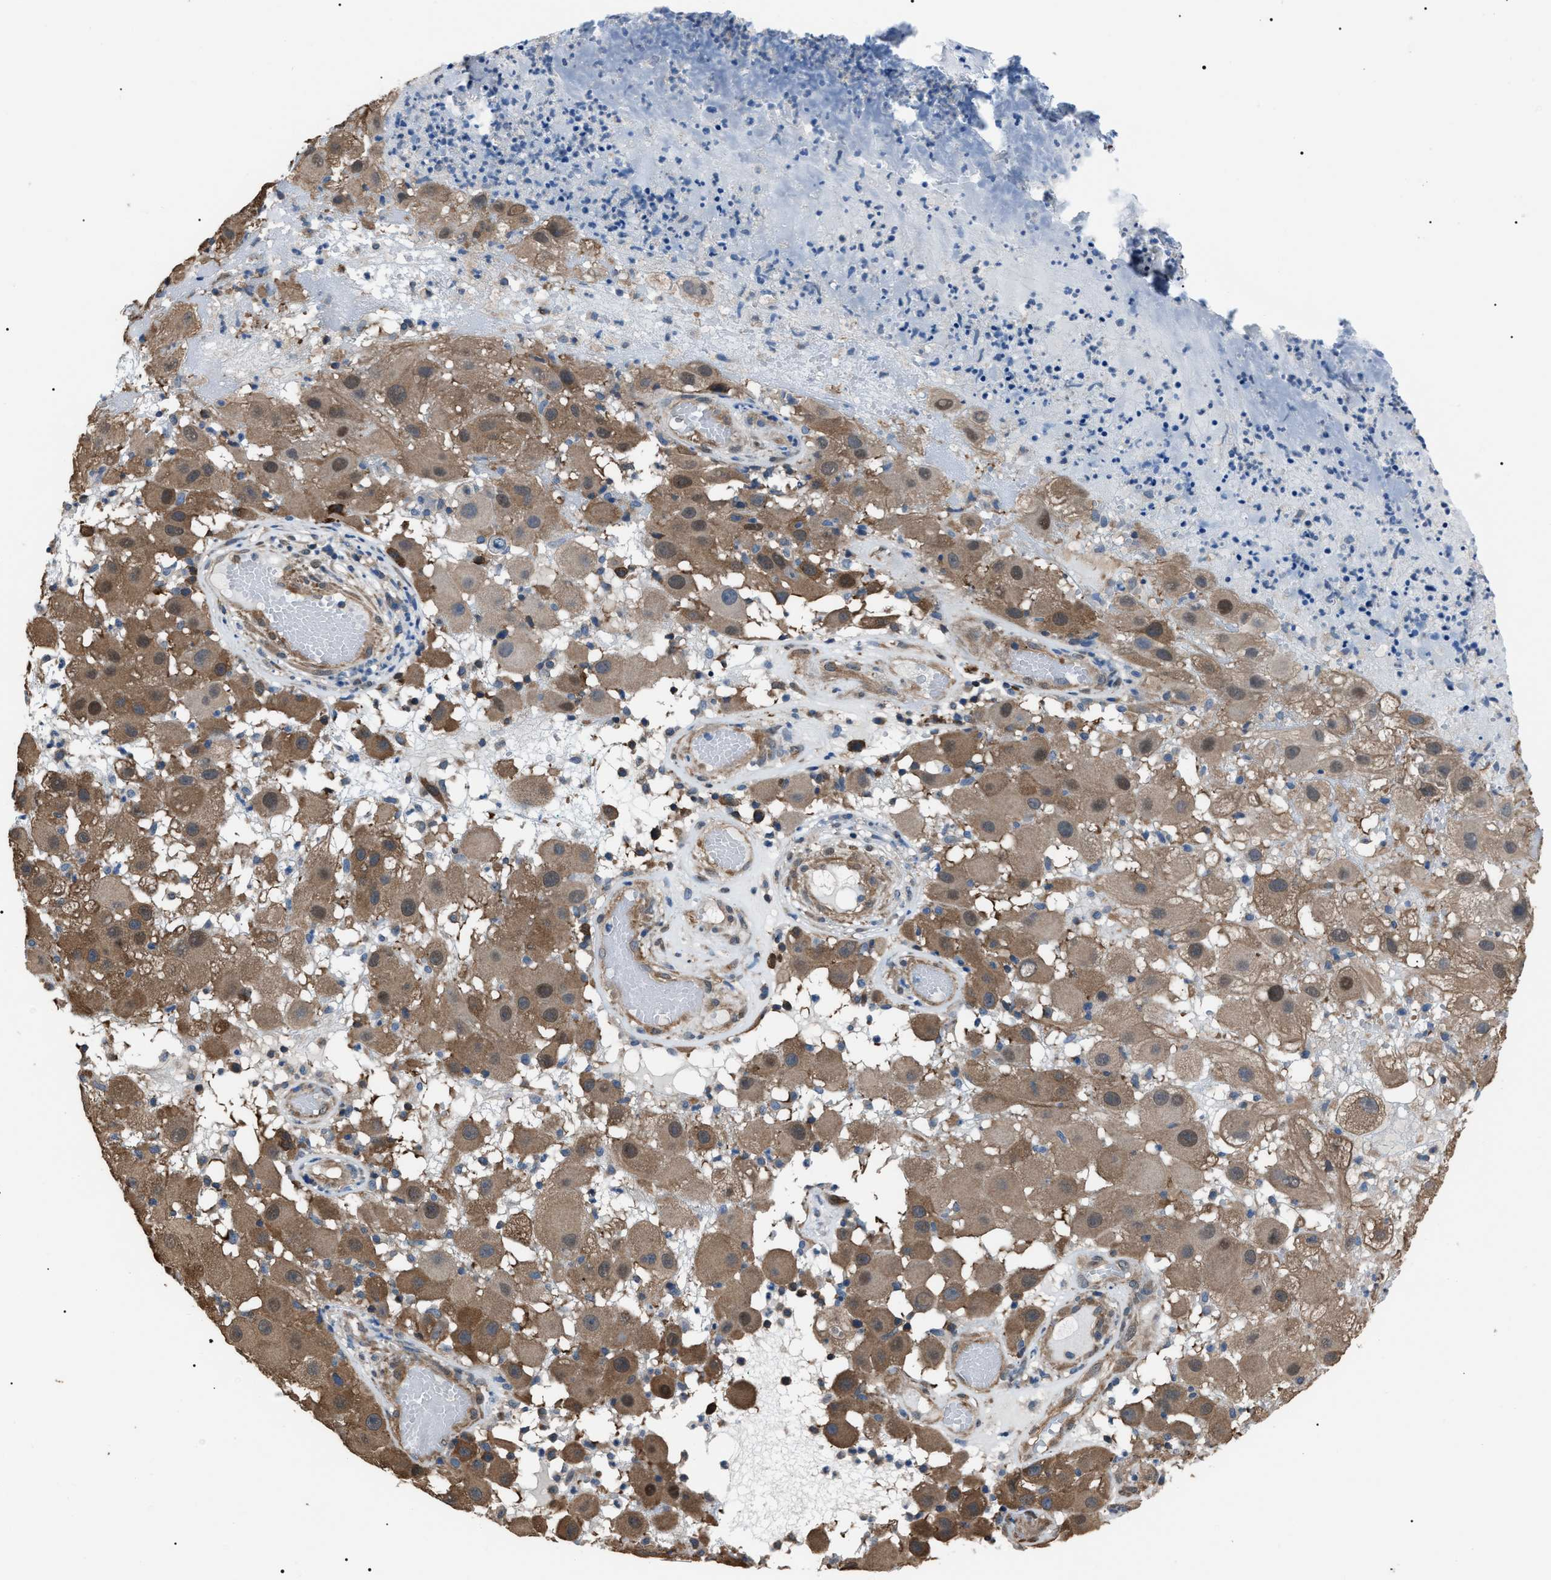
{"staining": {"intensity": "moderate", "quantity": ">75%", "location": "cytoplasmic/membranous"}, "tissue": "melanoma", "cell_type": "Tumor cells", "image_type": "cancer", "snomed": [{"axis": "morphology", "description": "Malignant melanoma, NOS"}, {"axis": "topography", "description": "Skin"}], "caption": "Immunohistochemical staining of malignant melanoma reveals medium levels of moderate cytoplasmic/membranous protein expression in about >75% of tumor cells.", "gene": "PDCD5", "patient": {"sex": "female", "age": 81}}